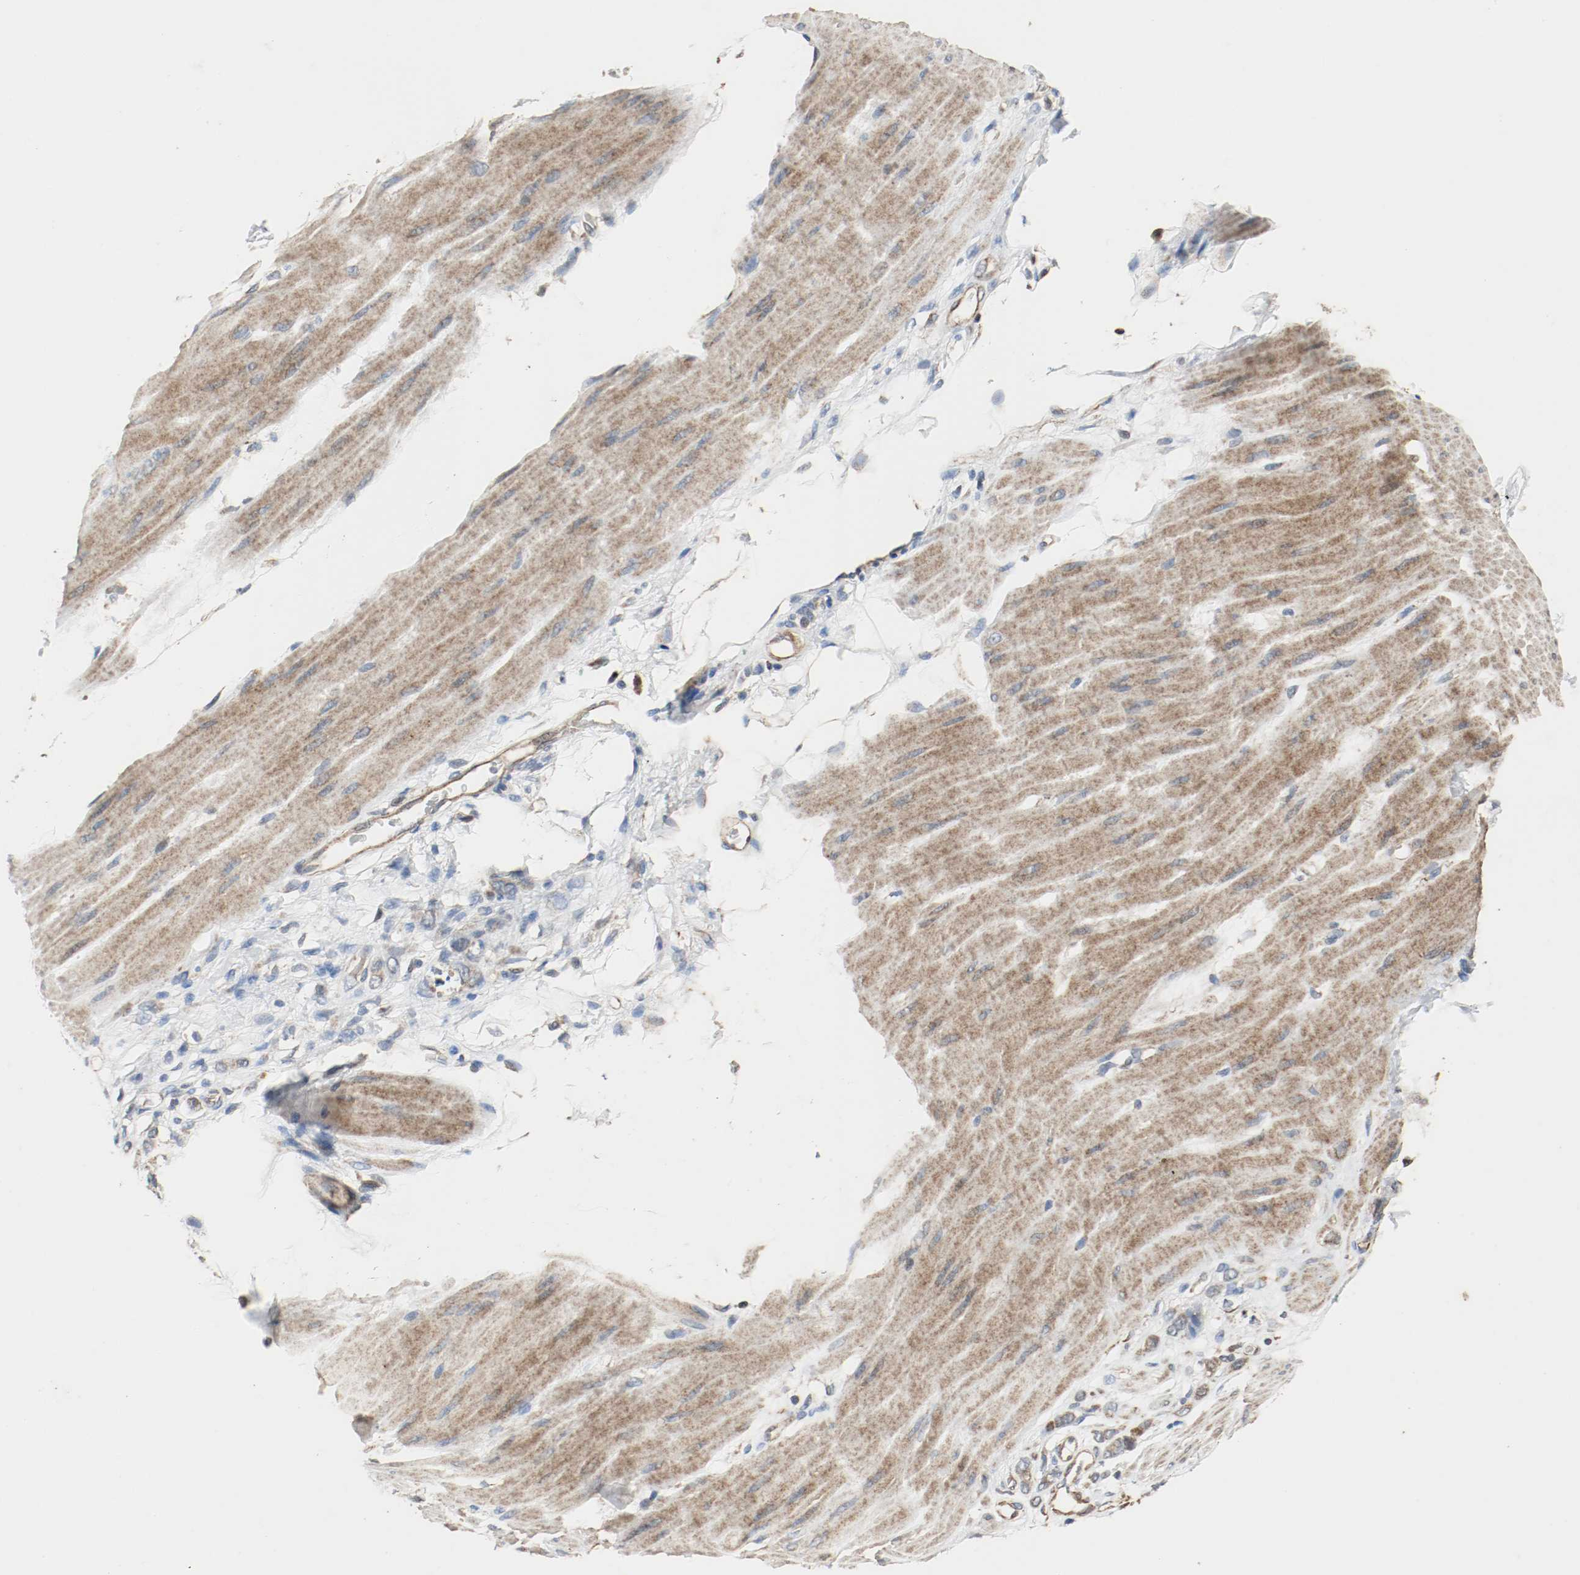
{"staining": {"intensity": "moderate", "quantity": ">75%", "location": "cytoplasmic/membranous"}, "tissue": "stomach cancer", "cell_type": "Tumor cells", "image_type": "cancer", "snomed": [{"axis": "morphology", "description": "Adenocarcinoma, NOS"}, {"axis": "topography", "description": "Stomach"}], "caption": "There is medium levels of moderate cytoplasmic/membranous expression in tumor cells of stomach cancer (adenocarcinoma), as demonstrated by immunohistochemical staining (brown color).", "gene": "ALDH4A1", "patient": {"sex": "male", "age": 82}}